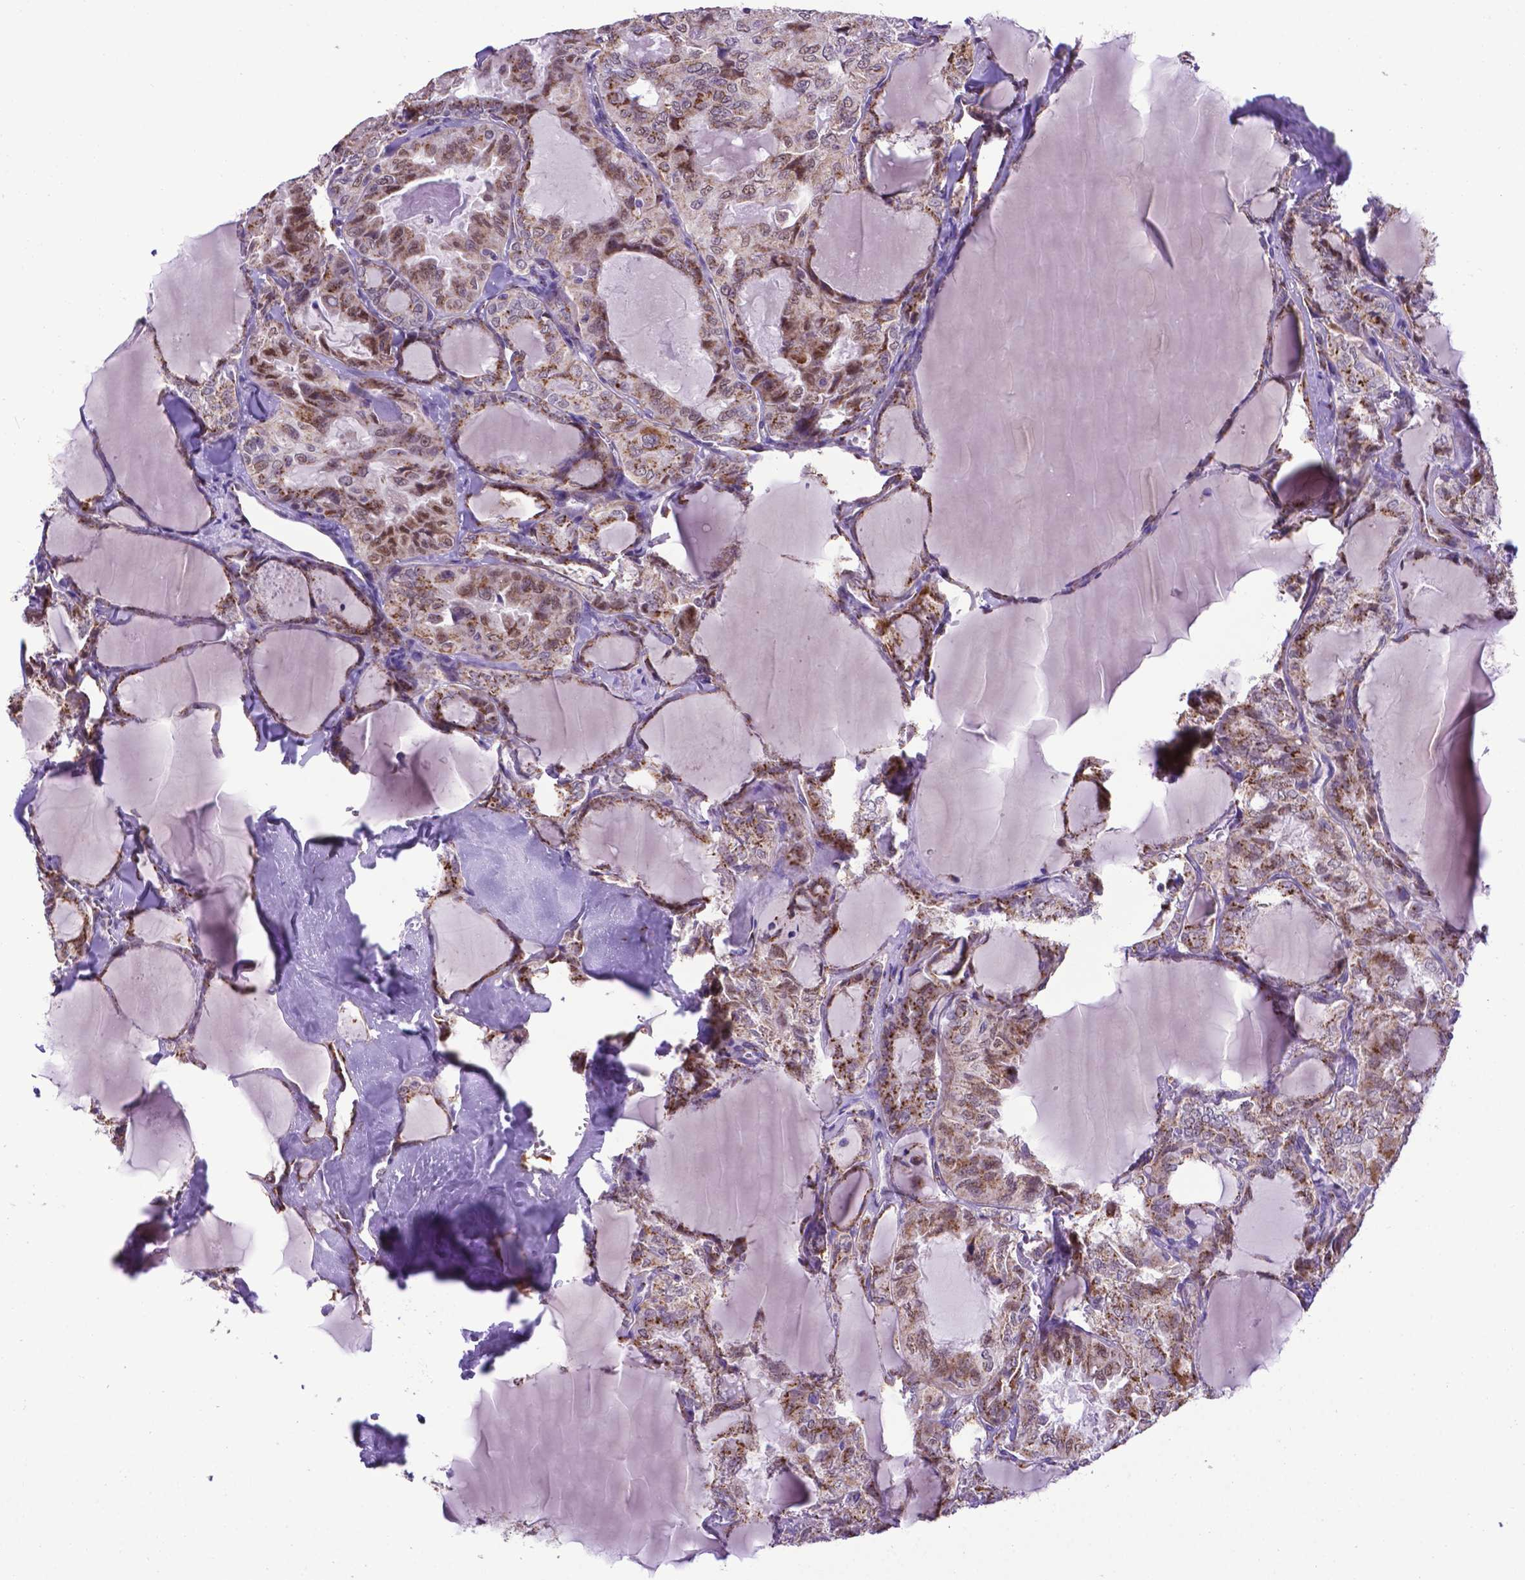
{"staining": {"intensity": "moderate", "quantity": ">75%", "location": "cytoplasmic/membranous,nuclear"}, "tissue": "thyroid cancer", "cell_type": "Tumor cells", "image_type": "cancer", "snomed": [{"axis": "morphology", "description": "Papillary adenocarcinoma, NOS"}, {"axis": "topography", "description": "Thyroid gland"}], "caption": "Tumor cells show moderate cytoplasmic/membranous and nuclear expression in about >75% of cells in thyroid cancer (papillary adenocarcinoma). (brown staining indicates protein expression, while blue staining denotes nuclei).", "gene": "MRPL10", "patient": {"sex": "male", "age": 30}}